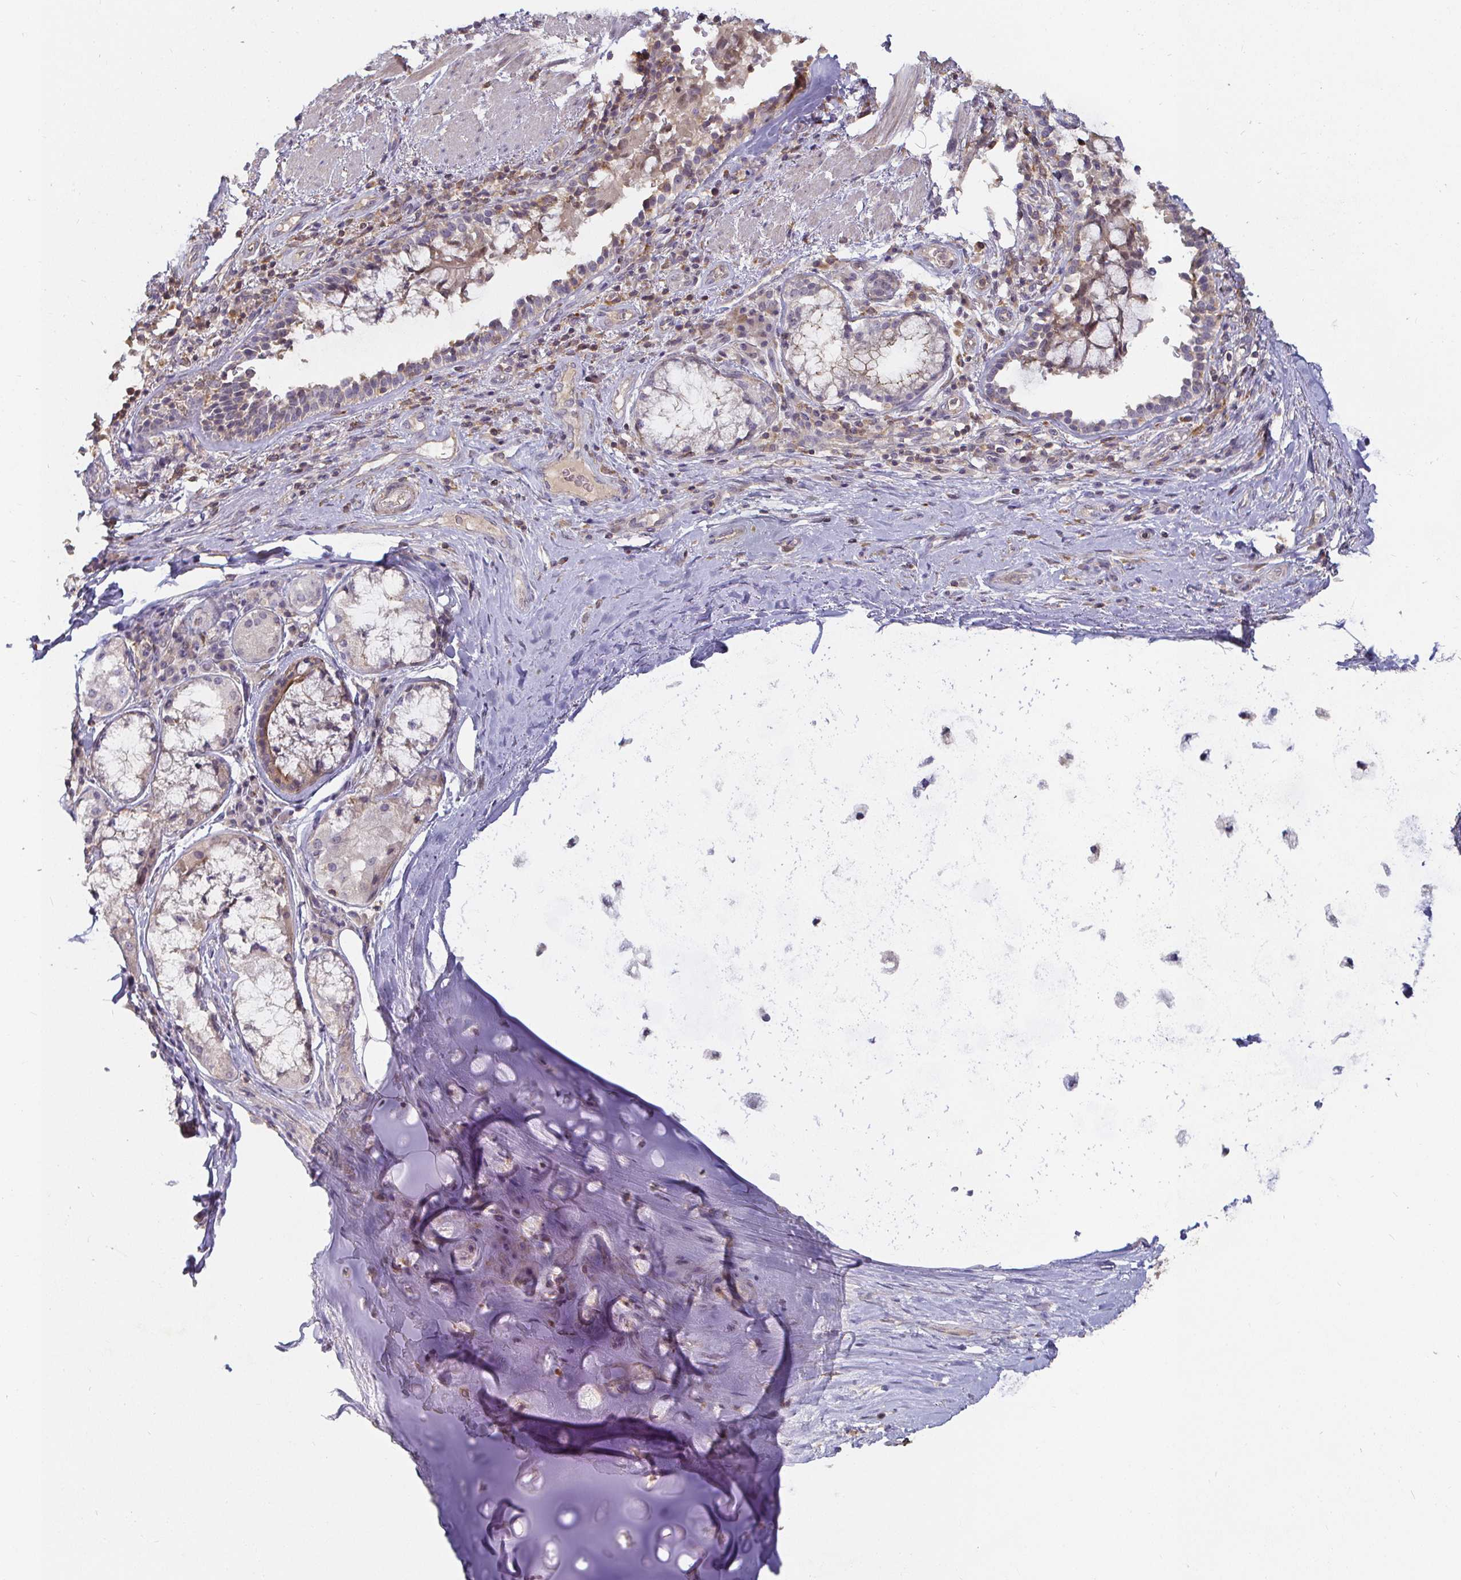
{"staining": {"intensity": "negative", "quantity": "none", "location": "none"}, "tissue": "soft tissue", "cell_type": "Chondrocytes", "image_type": "normal", "snomed": [{"axis": "morphology", "description": "Normal tissue, NOS"}, {"axis": "topography", "description": "Cartilage tissue"}, {"axis": "topography", "description": "Bronchus"}], "caption": "Photomicrograph shows no significant protein positivity in chondrocytes of normal soft tissue.", "gene": "CDH18", "patient": {"sex": "male", "age": 64}}